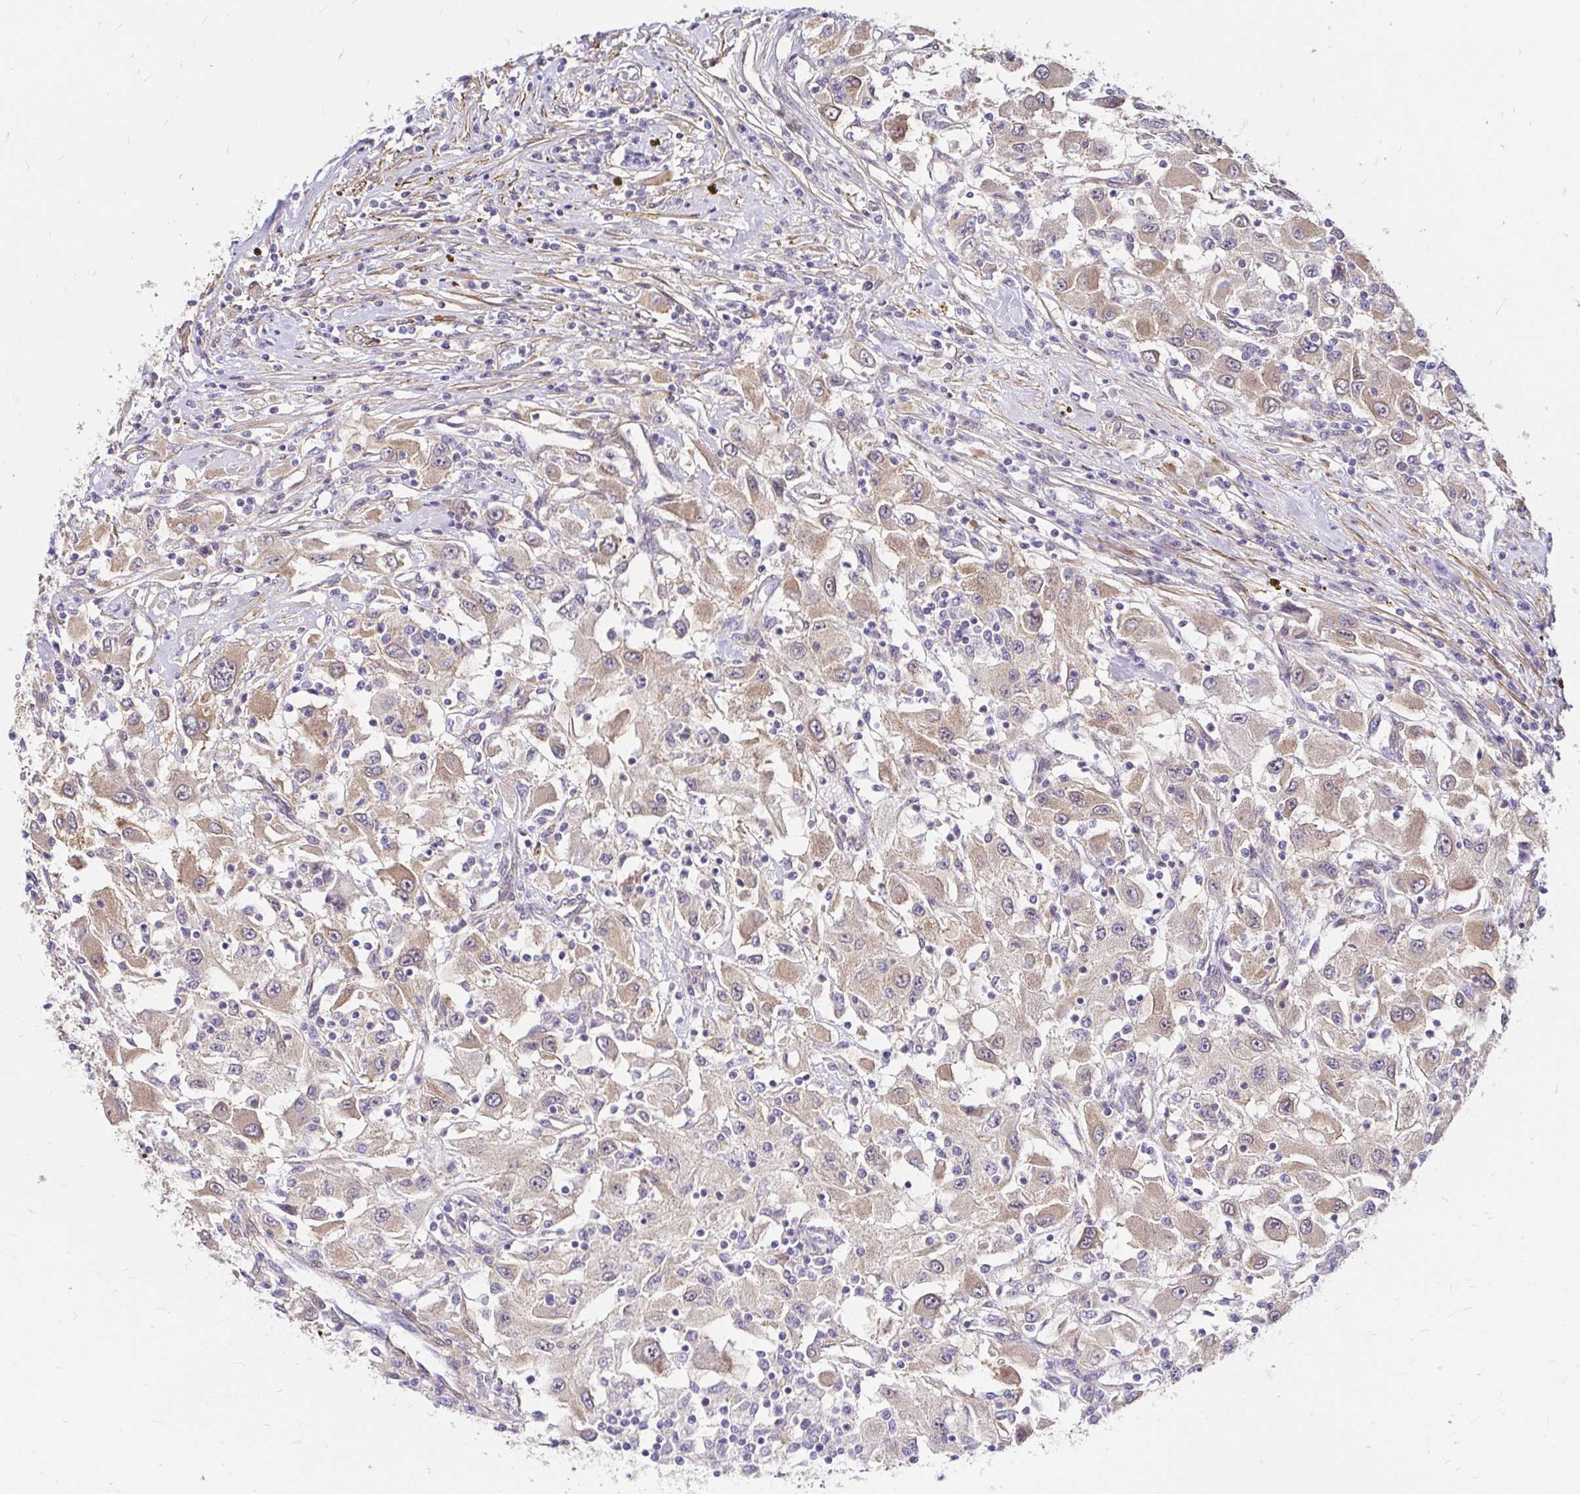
{"staining": {"intensity": "weak", "quantity": "25%-75%", "location": "cytoplasmic/membranous"}, "tissue": "renal cancer", "cell_type": "Tumor cells", "image_type": "cancer", "snomed": [{"axis": "morphology", "description": "Adenocarcinoma, NOS"}, {"axis": "topography", "description": "Kidney"}], "caption": "Renal cancer was stained to show a protein in brown. There is low levels of weak cytoplasmic/membranous positivity in approximately 25%-75% of tumor cells. The staining is performed using DAB (3,3'-diaminobenzidine) brown chromogen to label protein expression. The nuclei are counter-stained blue using hematoxylin.", "gene": "YAP1", "patient": {"sex": "female", "age": 67}}